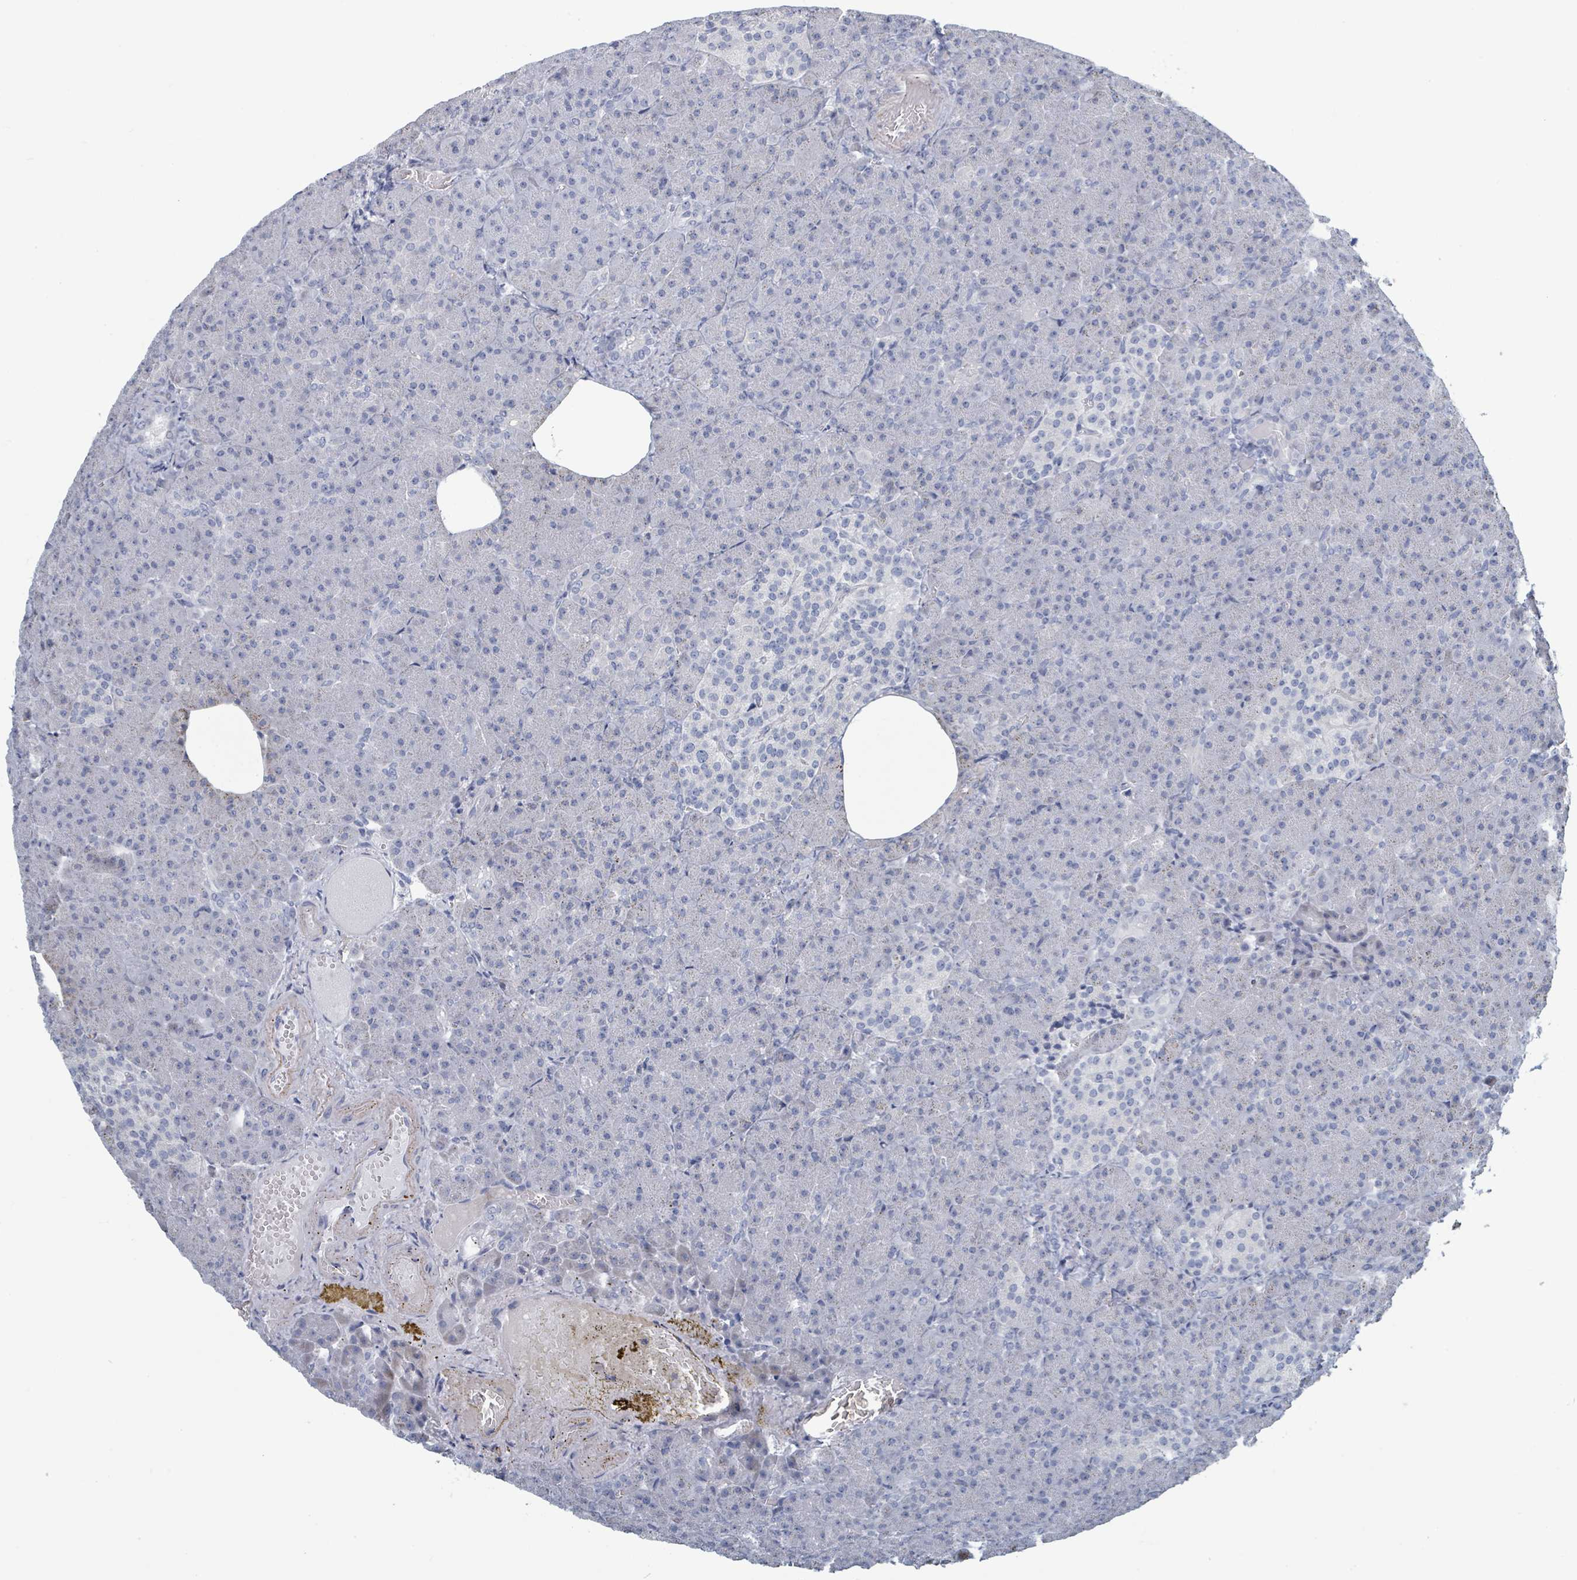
{"staining": {"intensity": "negative", "quantity": "none", "location": "none"}, "tissue": "pancreas", "cell_type": "Exocrine glandular cells", "image_type": "normal", "snomed": [{"axis": "morphology", "description": "Normal tissue, NOS"}, {"axis": "topography", "description": "Pancreas"}], "caption": "Immunohistochemistry of unremarkable pancreas shows no positivity in exocrine glandular cells.", "gene": "RAB33B", "patient": {"sex": "female", "age": 74}}